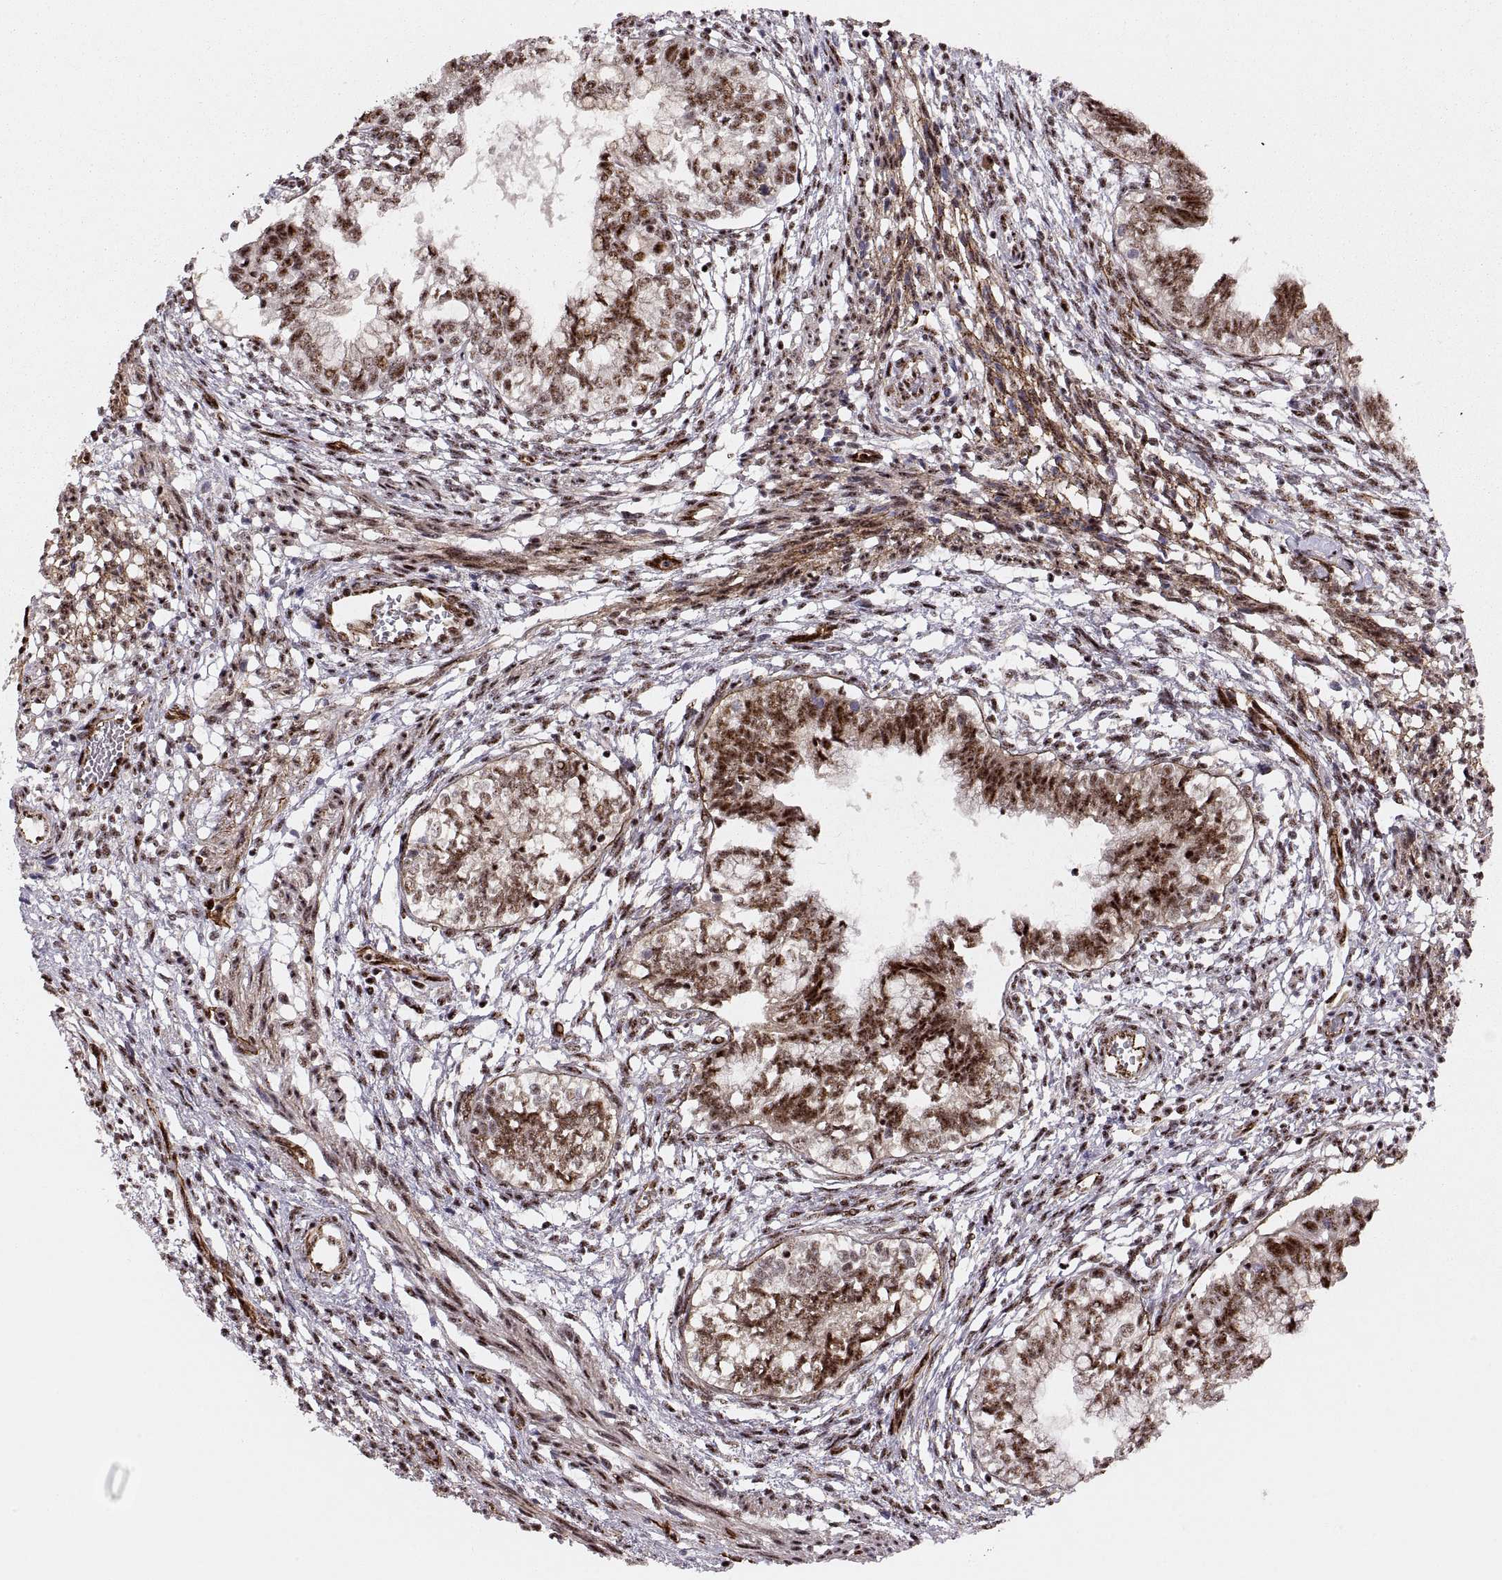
{"staining": {"intensity": "strong", "quantity": ">75%", "location": "nuclear"}, "tissue": "testis cancer", "cell_type": "Tumor cells", "image_type": "cancer", "snomed": [{"axis": "morphology", "description": "Carcinoma, Embryonal, NOS"}, {"axis": "topography", "description": "Testis"}], "caption": "This micrograph exhibits IHC staining of human embryonal carcinoma (testis), with high strong nuclear staining in about >75% of tumor cells.", "gene": "ZCCHC17", "patient": {"sex": "male", "age": 37}}